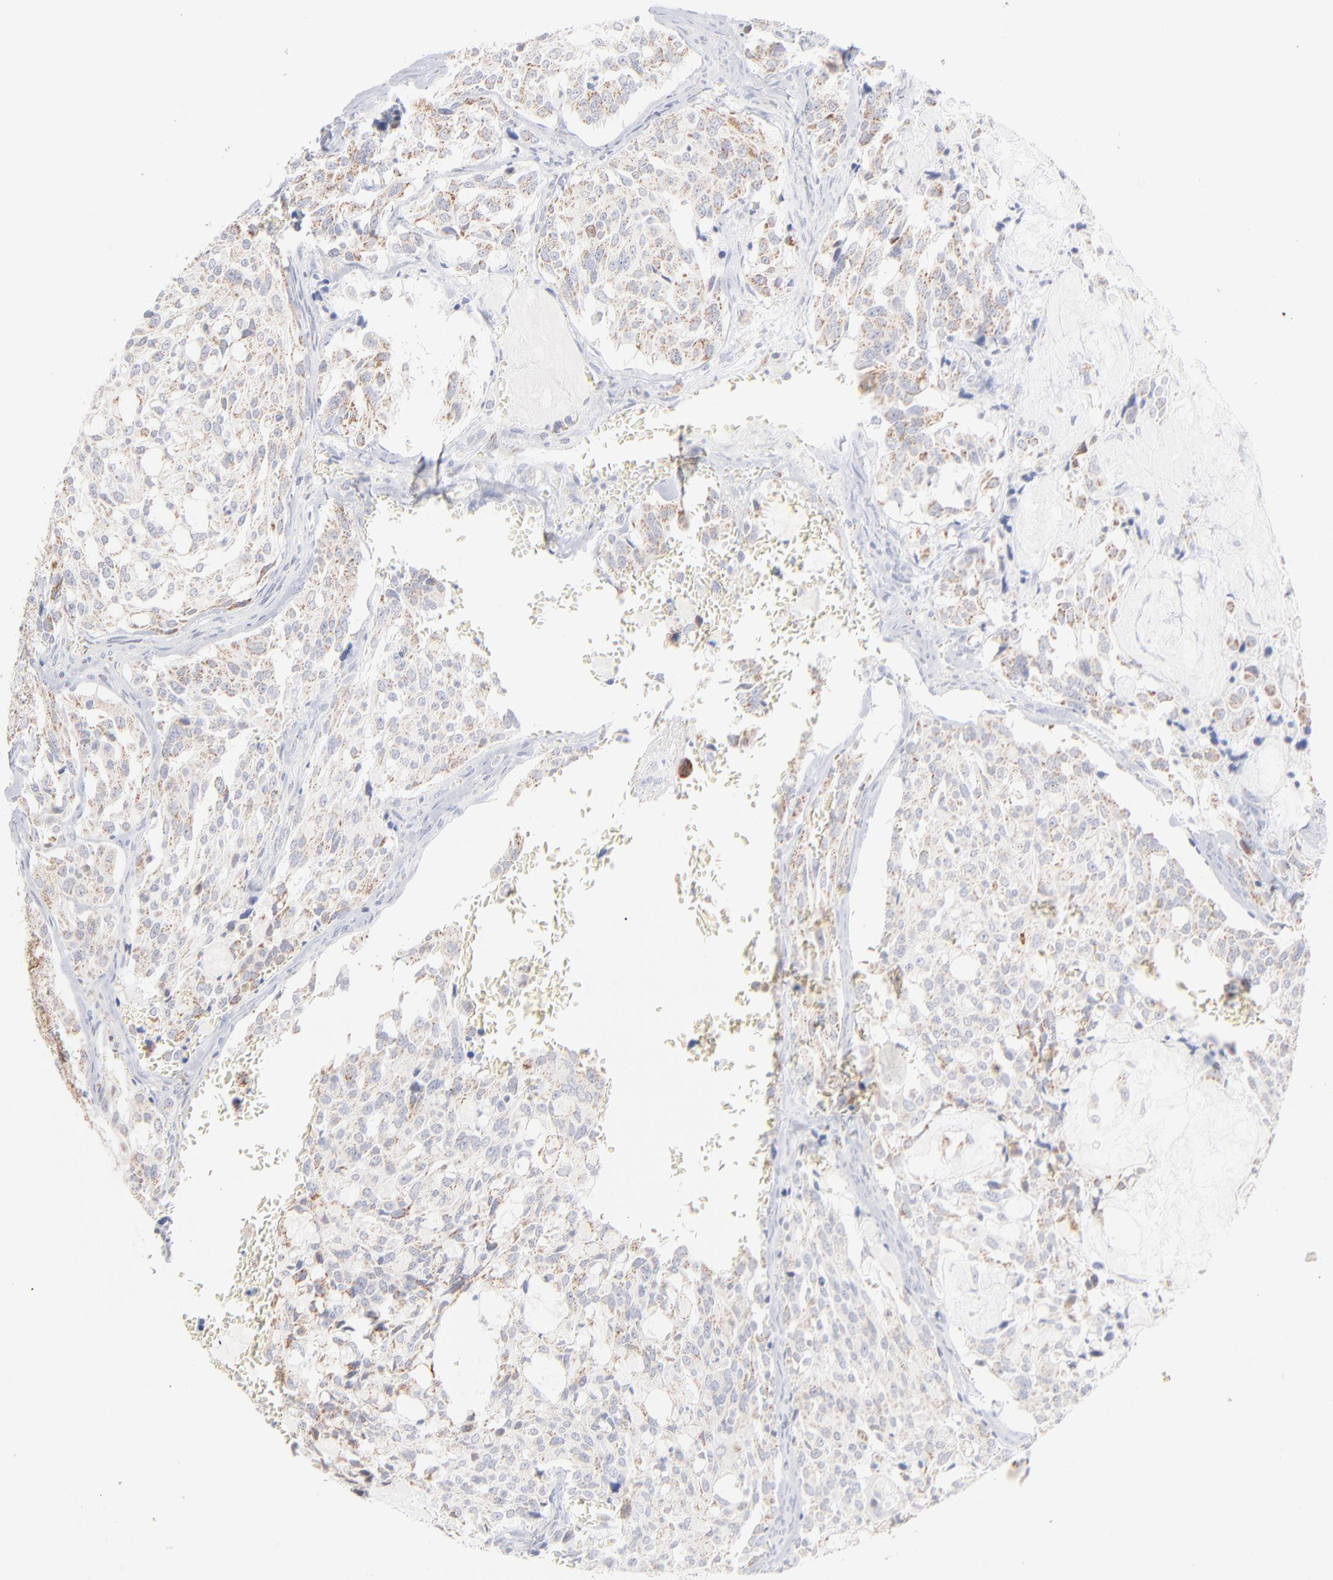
{"staining": {"intensity": "weak", "quantity": "25%-75%", "location": "cytoplasmic/membranous"}, "tissue": "thyroid cancer", "cell_type": "Tumor cells", "image_type": "cancer", "snomed": [{"axis": "morphology", "description": "Carcinoma, NOS"}, {"axis": "morphology", "description": "Carcinoid, malignant, NOS"}, {"axis": "topography", "description": "Thyroid gland"}], "caption": "Immunohistochemical staining of thyroid cancer (carcinoma) demonstrates low levels of weak cytoplasmic/membranous protein expression in approximately 25%-75% of tumor cells.", "gene": "MRPL58", "patient": {"sex": "male", "age": 33}}